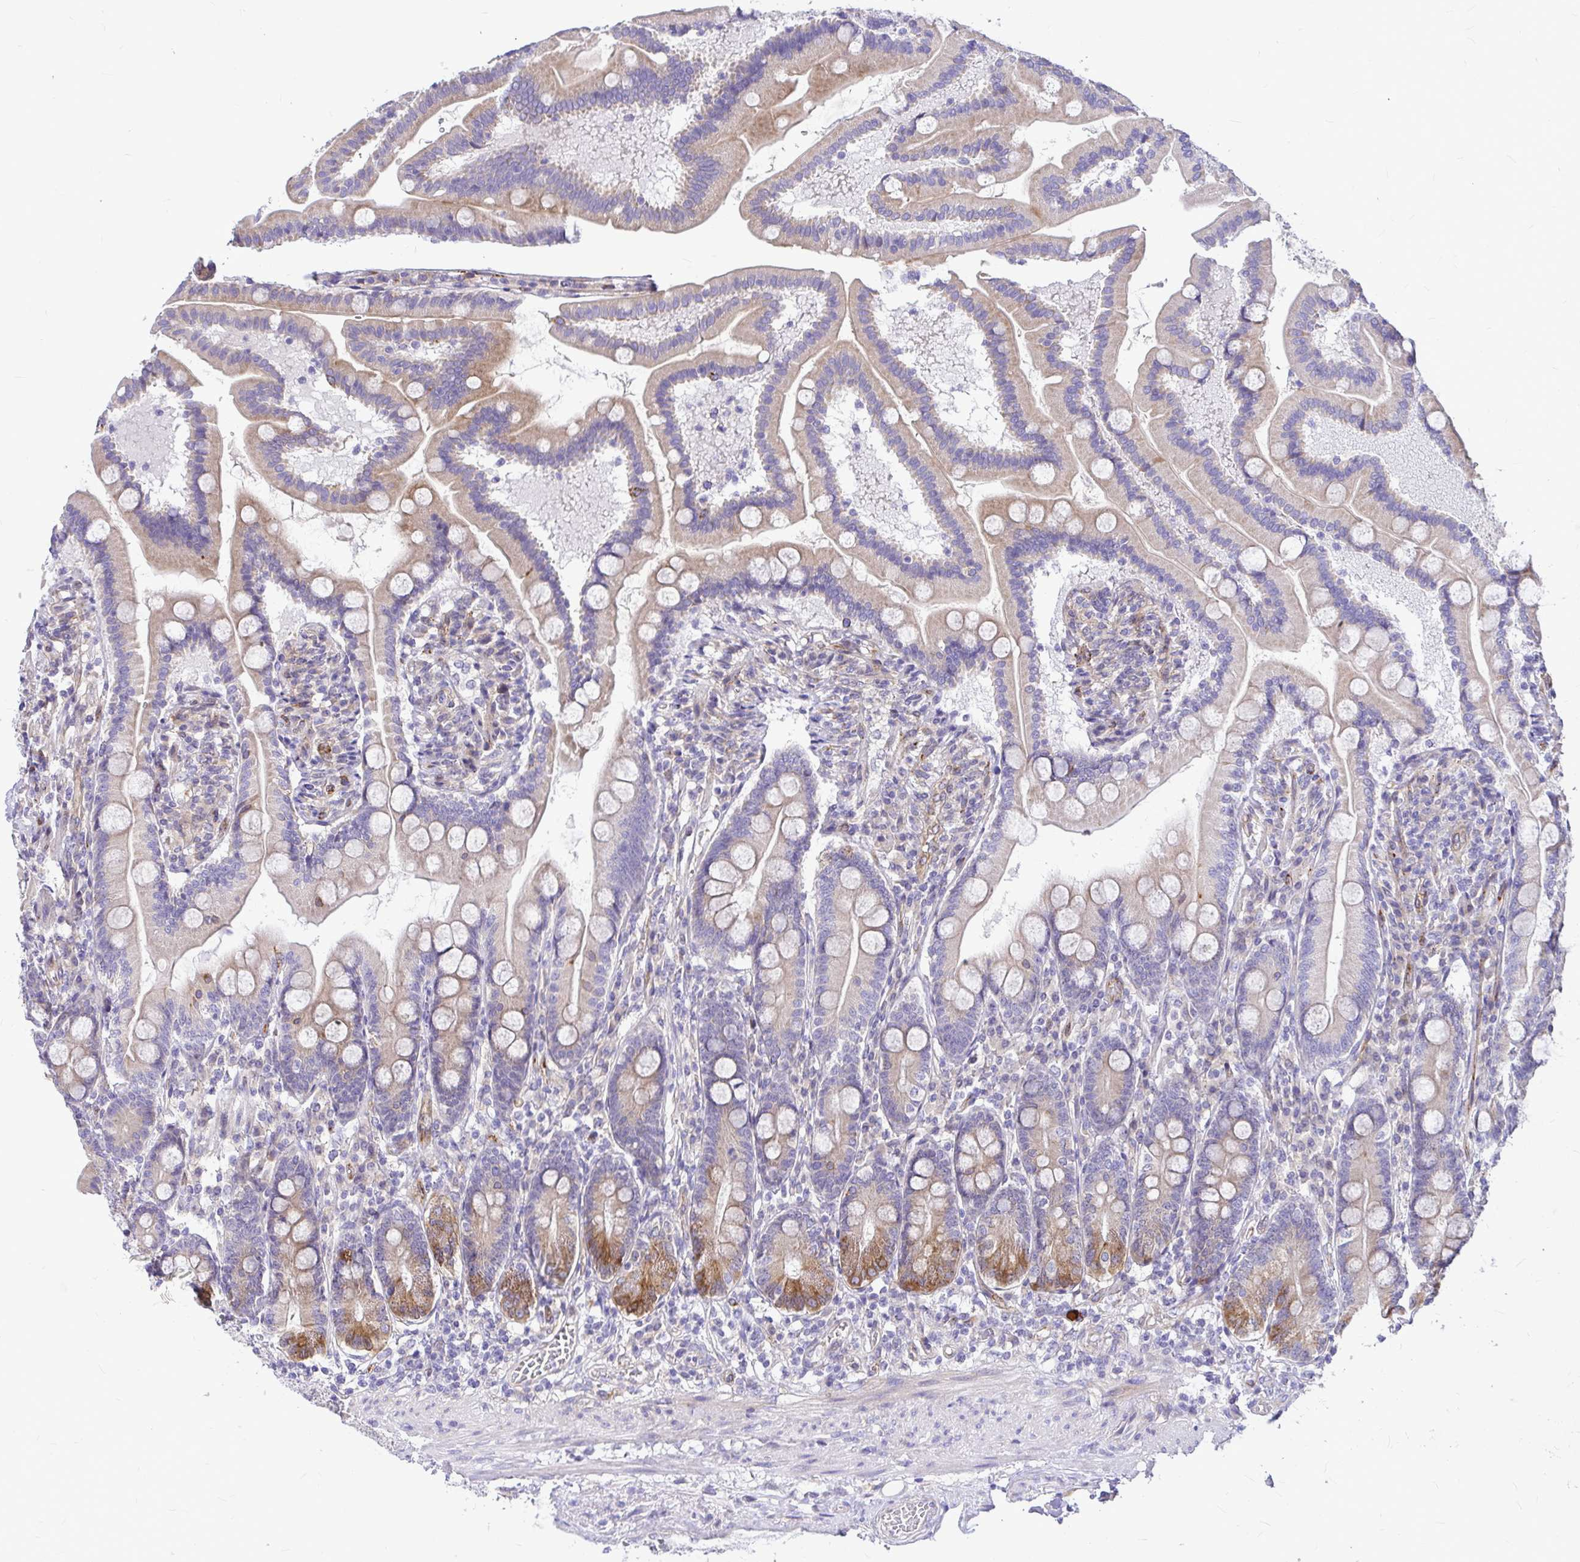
{"staining": {"intensity": "strong", "quantity": "<25%", "location": "cytoplasmic/membranous"}, "tissue": "duodenum", "cell_type": "Glandular cells", "image_type": "normal", "snomed": [{"axis": "morphology", "description": "Normal tissue, NOS"}, {"axis": "topography", "description": "Duodenum"}], "caption": "Immunohistochemical staining of unremarkable duodenum reveals <25% levels of strong cytoplasmic/membranous protein staining in about <25% of glandular cells. The staining is performed using DAB (3,3'-diaminobenzidine) brown chromogen to label protein expression. The nuclei are counter-stained blue using hematoxylin.", "gene": "GABBR2", "patient": {"sex": "female", "age": 67}}